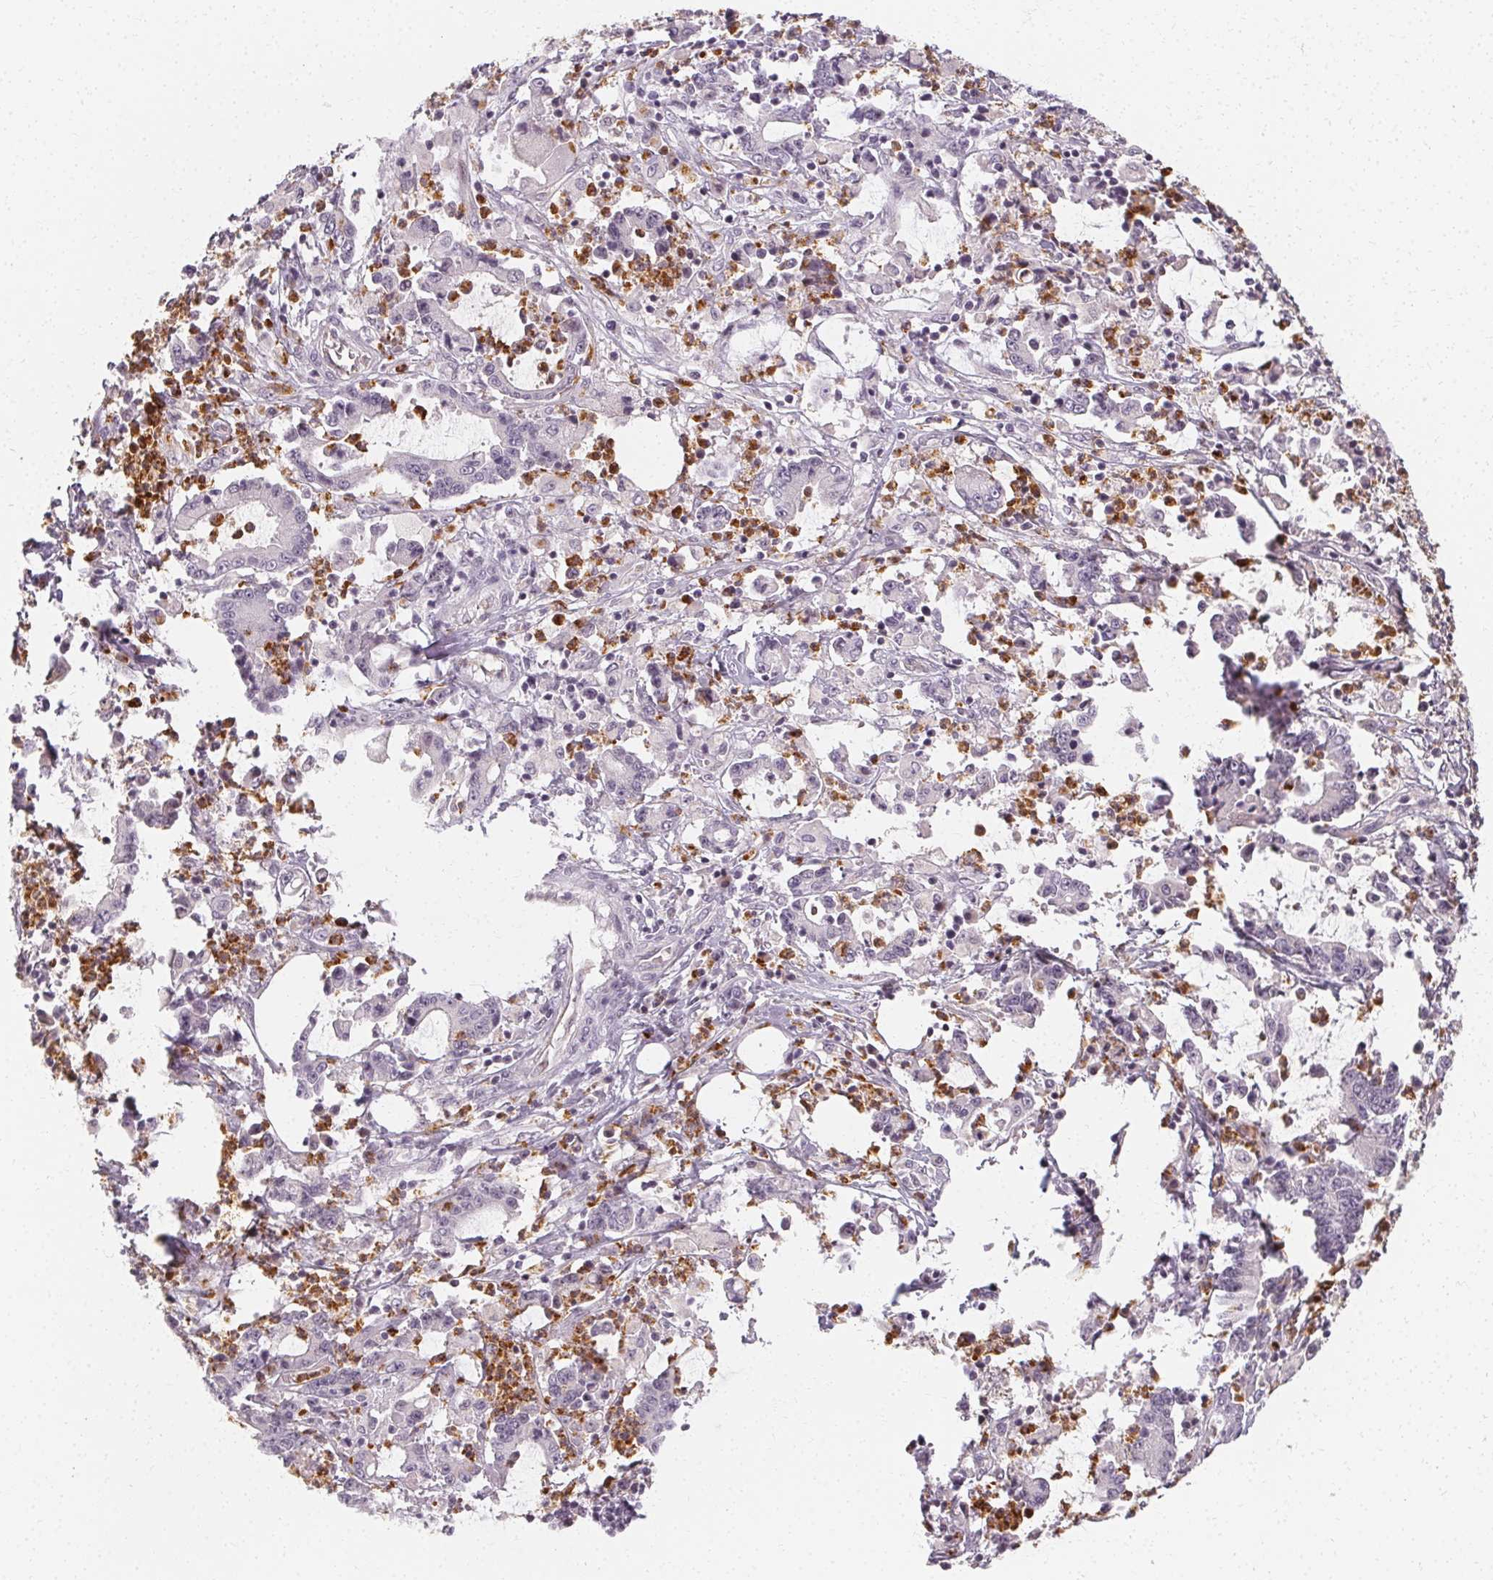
{"staining": {"intensity": "negative", "quantity": "none", "location": "none"}, "tissue": "stomach cancer", "cell_type": "Tumor cells", "image_type": "cancer", "snomed": [{"axis": "morphology", "description": "Adenocarcinoma, NOS"}, {"axis": "topography", "description": "Stomach, upper"}], "caption": "An image of human stomach adenocarcinoma is negative for staining in tumor cells.", "gene": "CLCNKB", "patient": {"sex": "male", "age": 68}}